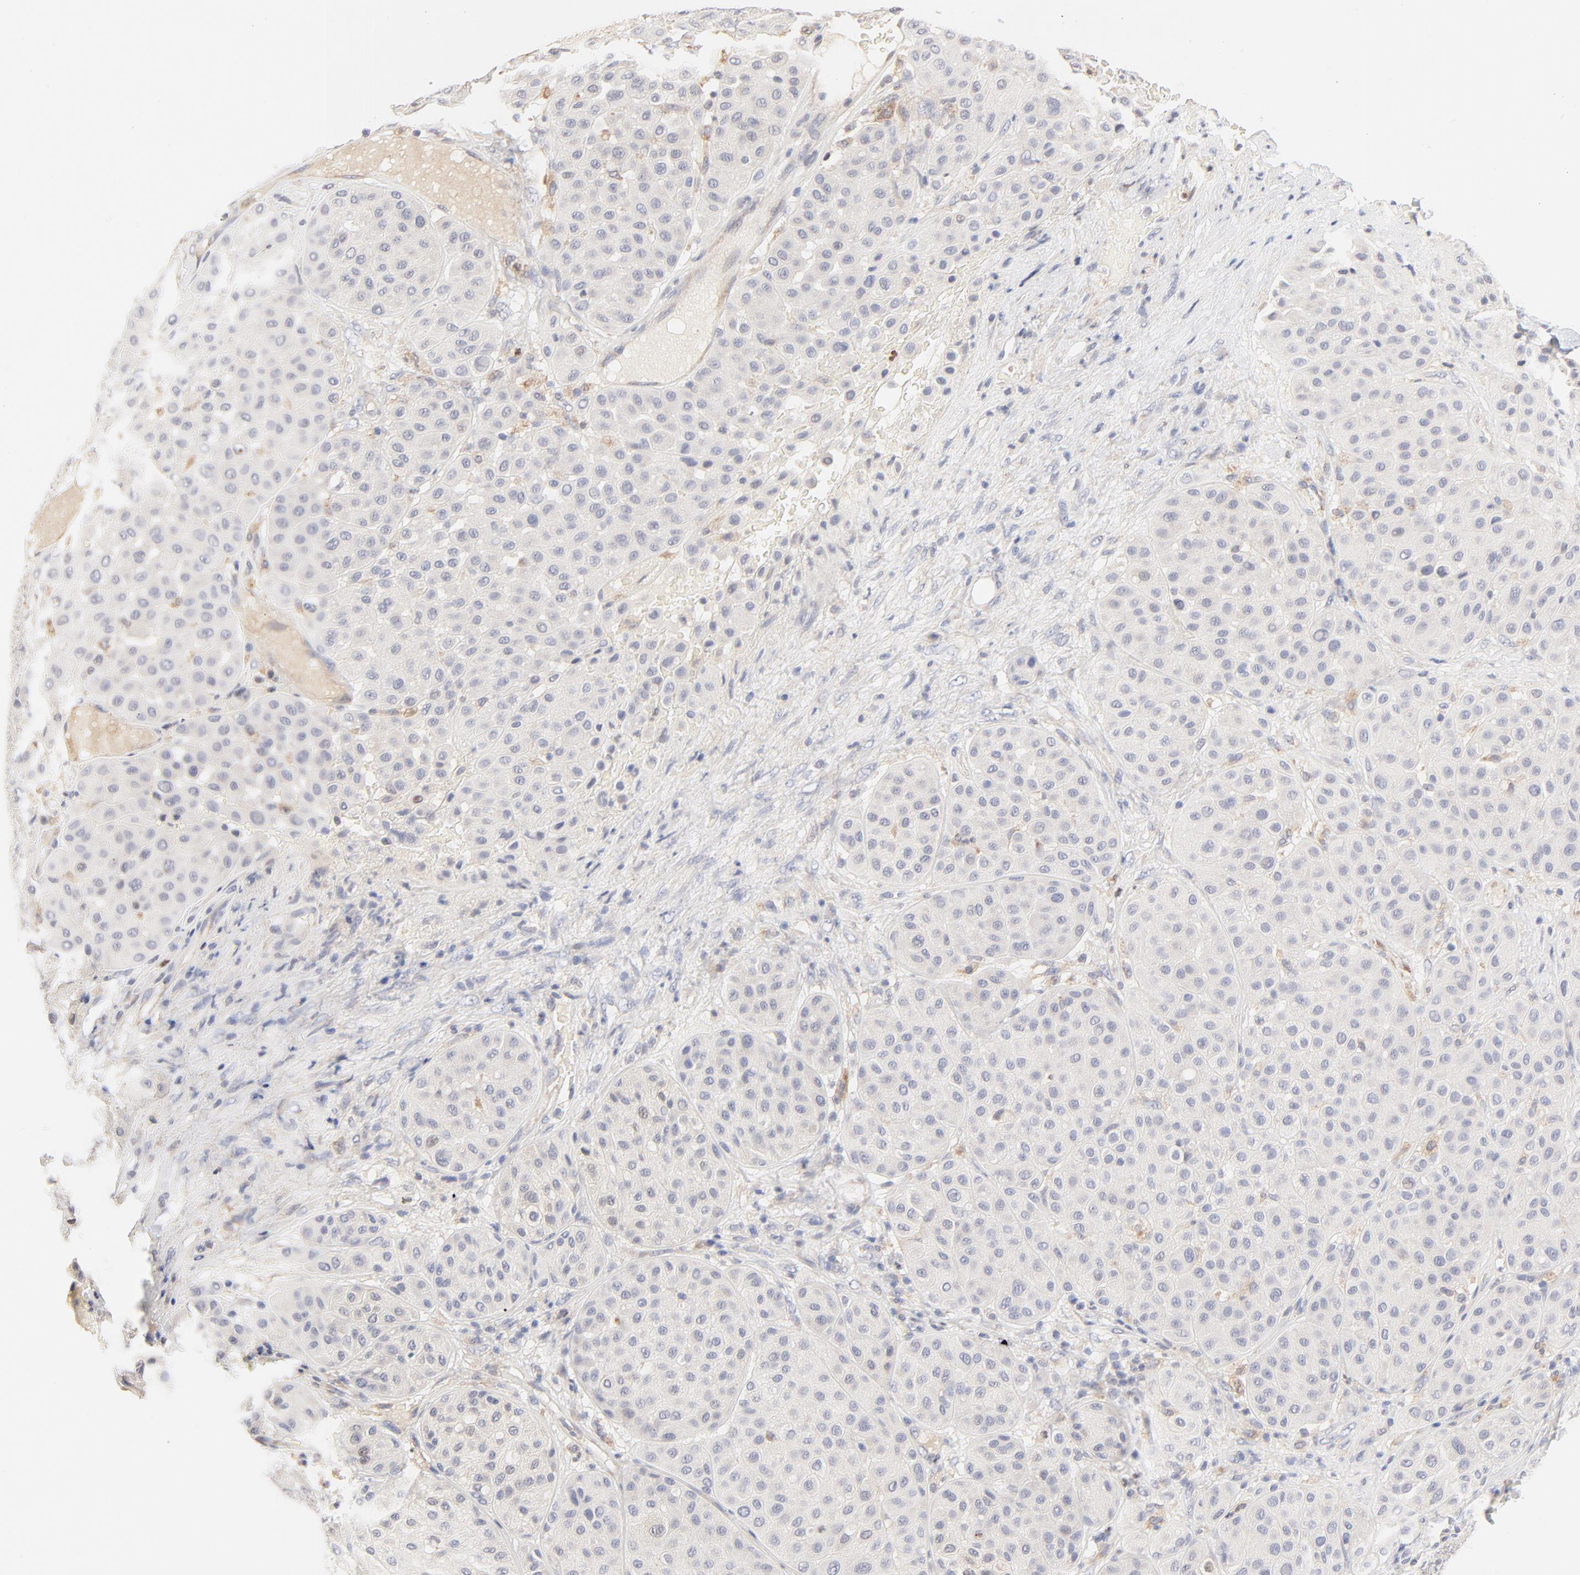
{"staining": {"intensity": "negative", "quantity": "none", "location": "none"}, "tissue": "melanoma", "cell_type": "Tumor cells", "image_type": "cancer", "snomed": [{"axis": "morphology", "description": "Normal tissue, NOS"}, {"axis": "morphology", "description": "Malignant melanoma, Metastatic site"}, {"axis": "topography", "description": "Skin"}], "caption": "Immunohistochemical staining of human malignant melanoma (metastatic site) exhibits no significant positivity in tumor cells.", "gene": "MTERF2", "patient": {"sex": "male", "age": 41}}